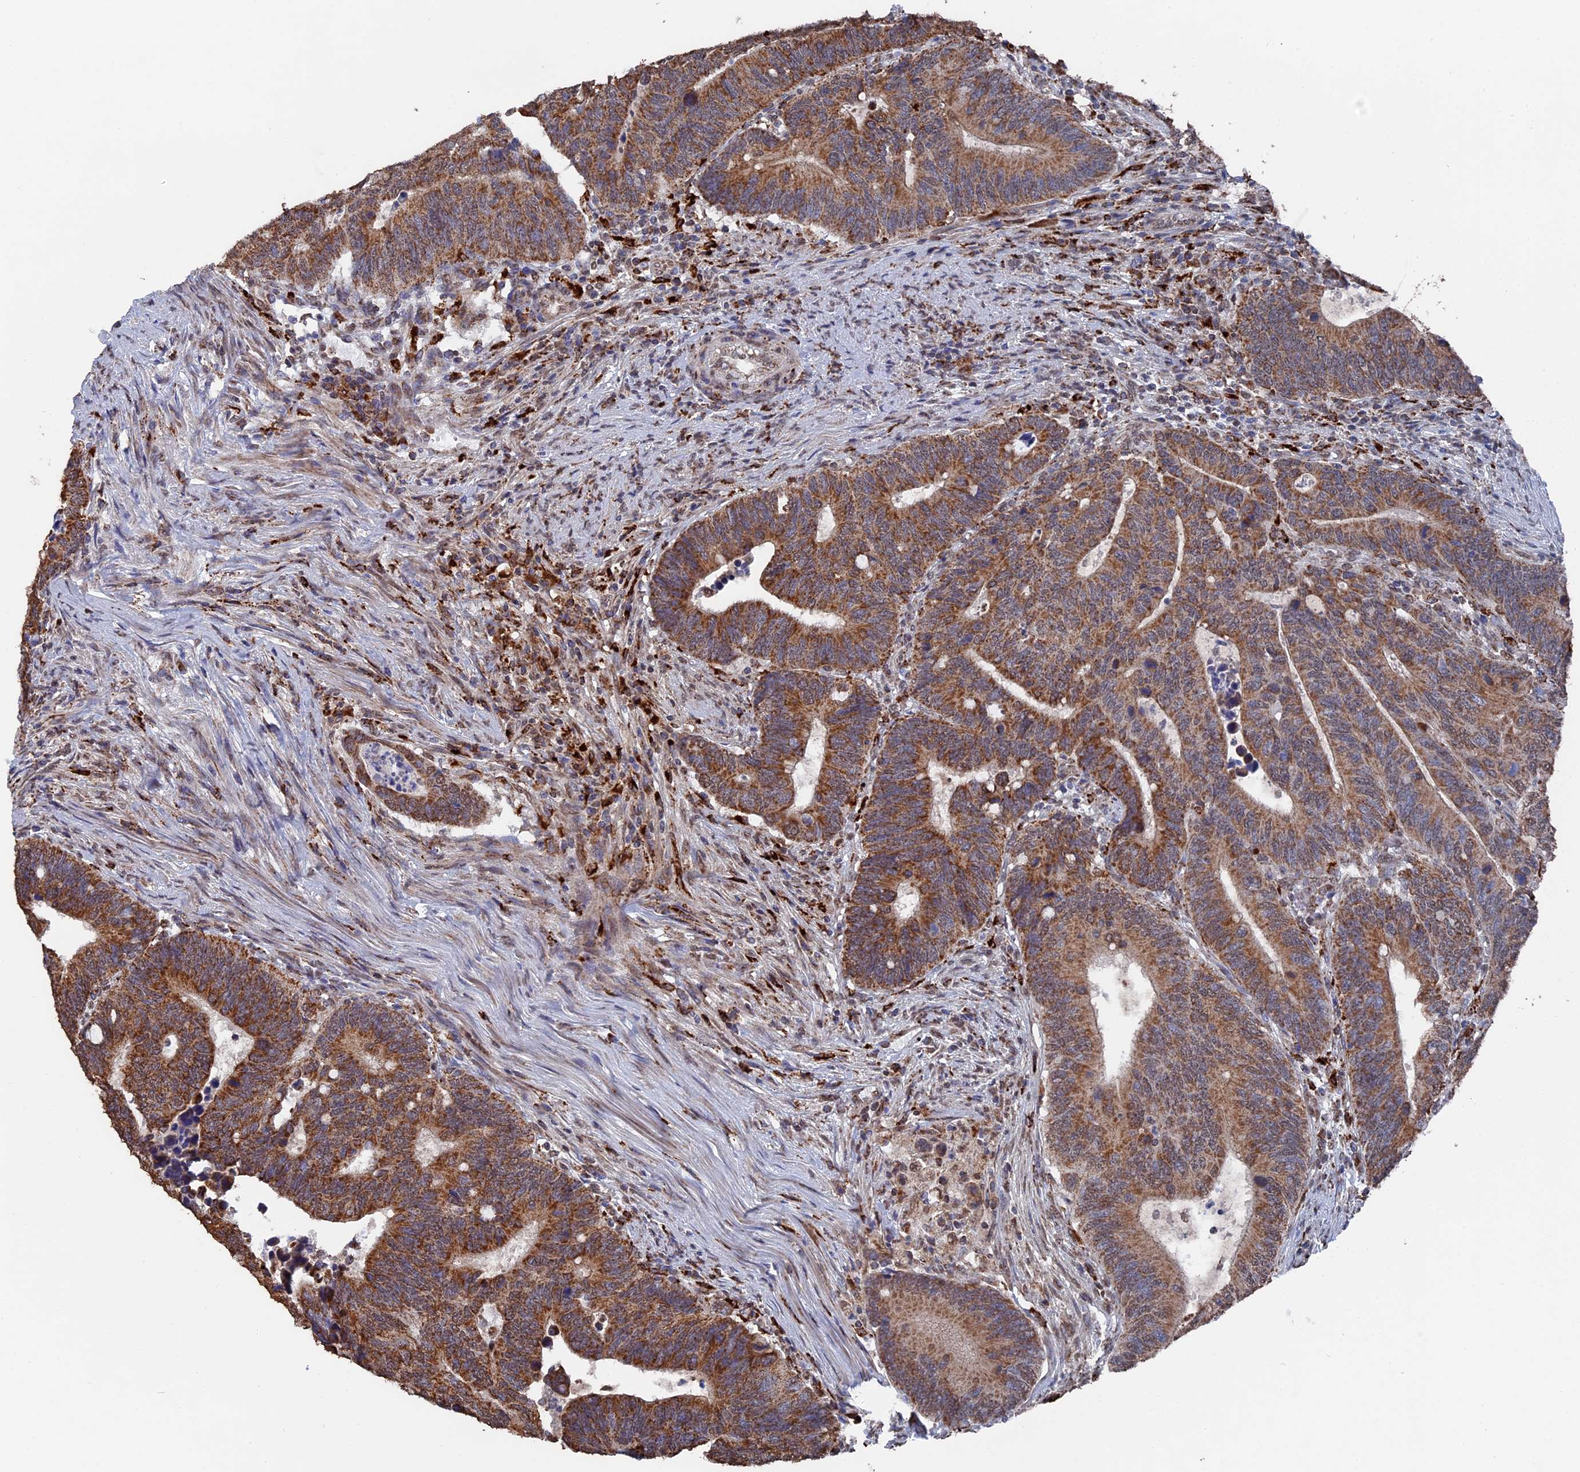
{"staining": {"intensity": "moderate", "quantity": ">75%", "location": "cytoplasmic/membranous"}, "tissue": "colorectal cancer", "cell_type": "Tumor cells", "image_type": "cancer", "snomed": [{"axis": "morphology", "description": "Adenocarcinoma, NOS"}, {"axis": "topography", "description": "Colon"}], "caption": "Protein expression analysis of human colorectal cancer (adenocarcinoma) reveals moderate cytoplasmic/membranous positivity in about >75% of tumor cells.", "gene": "SMG9", "patient": {"sex": "male", "age": 87}}